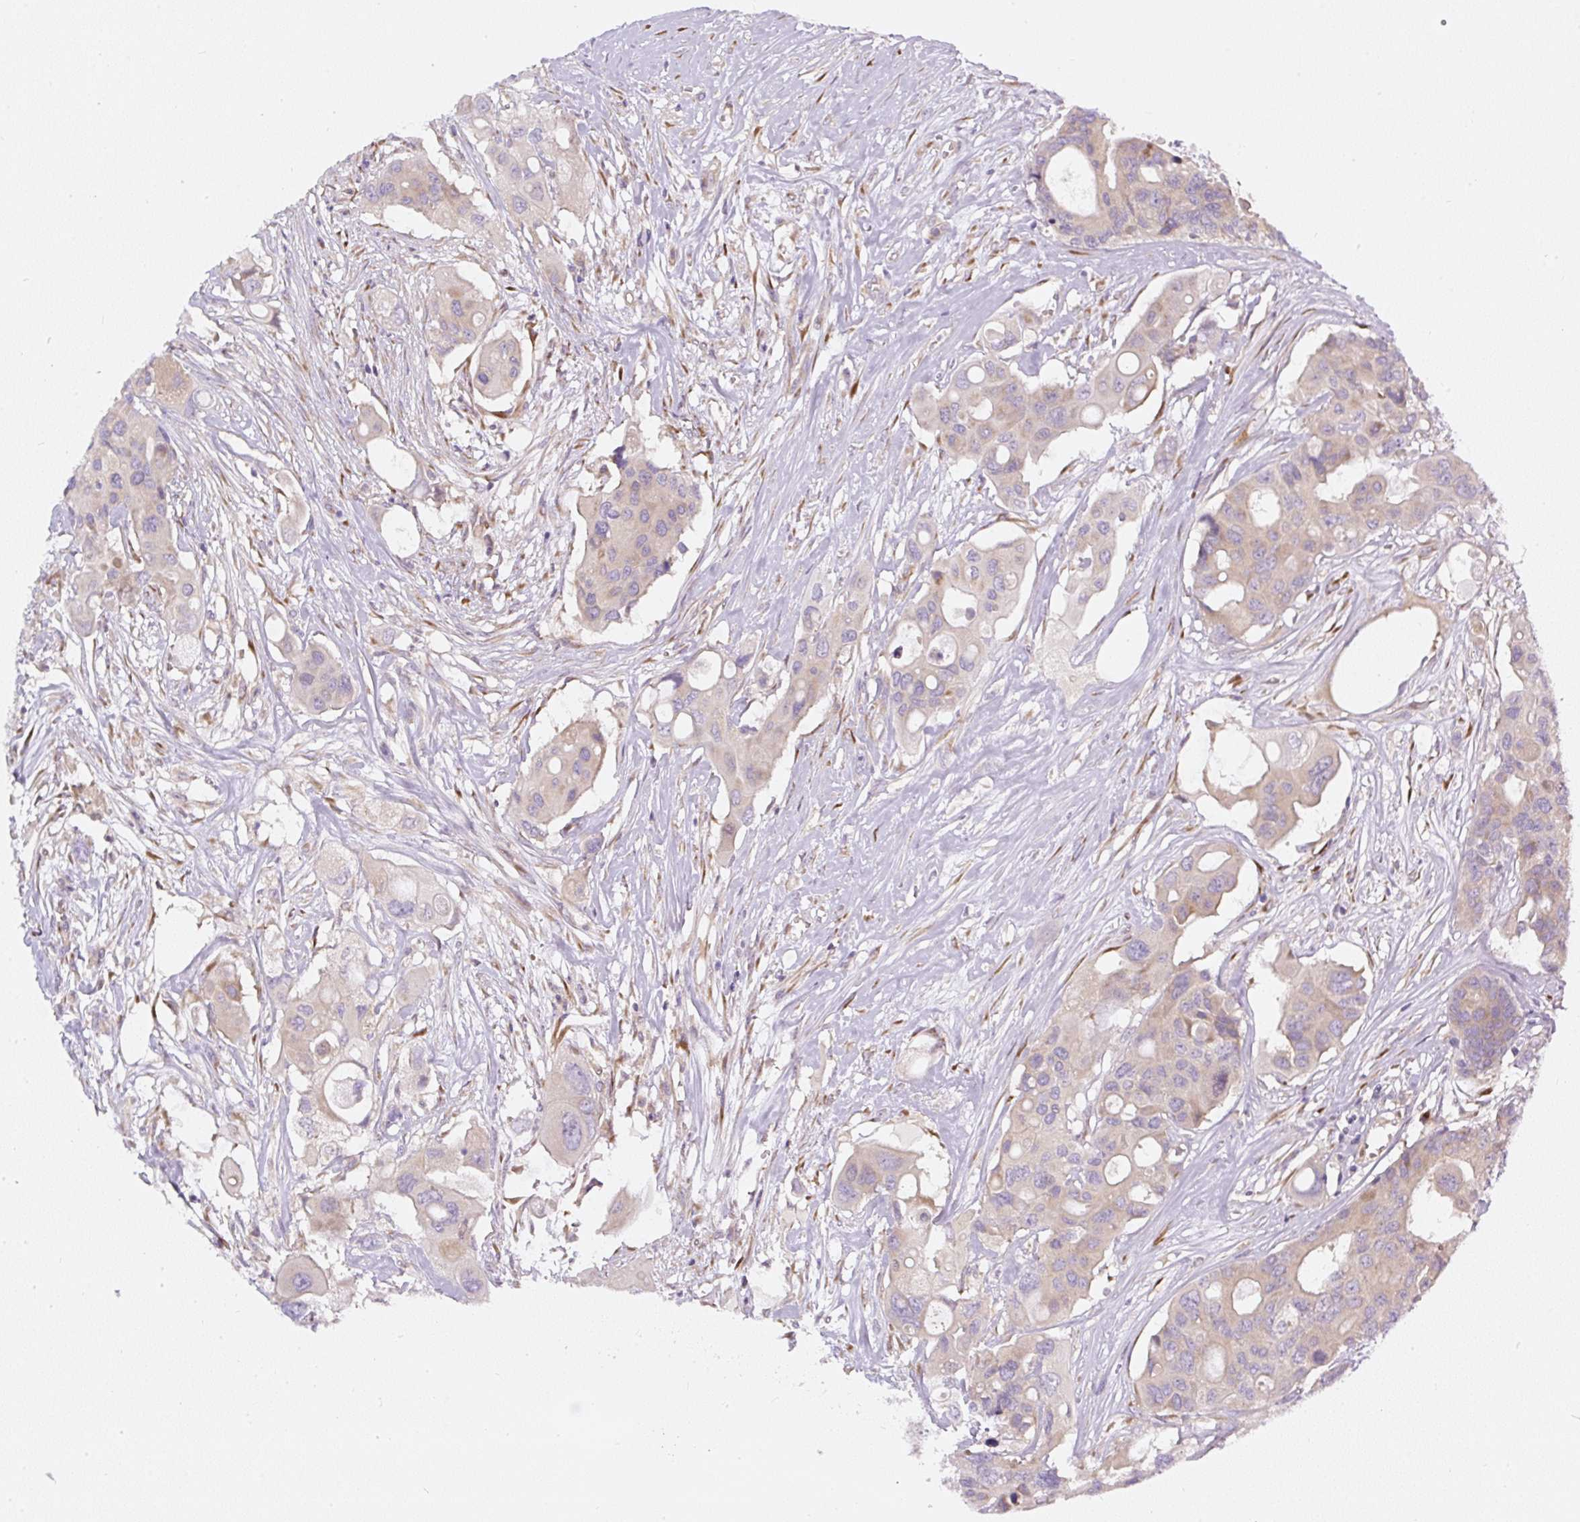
{"staining": {"intensity": "weak", "quantity": "25%-75%", "location": "cytoplasmic/membranous"}, "tissue": "colorectal cancer", "cell_type": "Tumor cells", "image_type": "cancer", "snomed": [{"axis": "morphology", "description": "Adenocarcinoma, NOS"}, {"axis": "topography", "description": "Colon"}], "caption": "This image exhibits immunohistochemistry staining of adenocarcinoma (colorectal), with low weak cytoplasmic/membranous staining in approximately 25%-75% of tumor cells.", "gene": "MLX", "patient": {"sex": "male", "age": 77}}